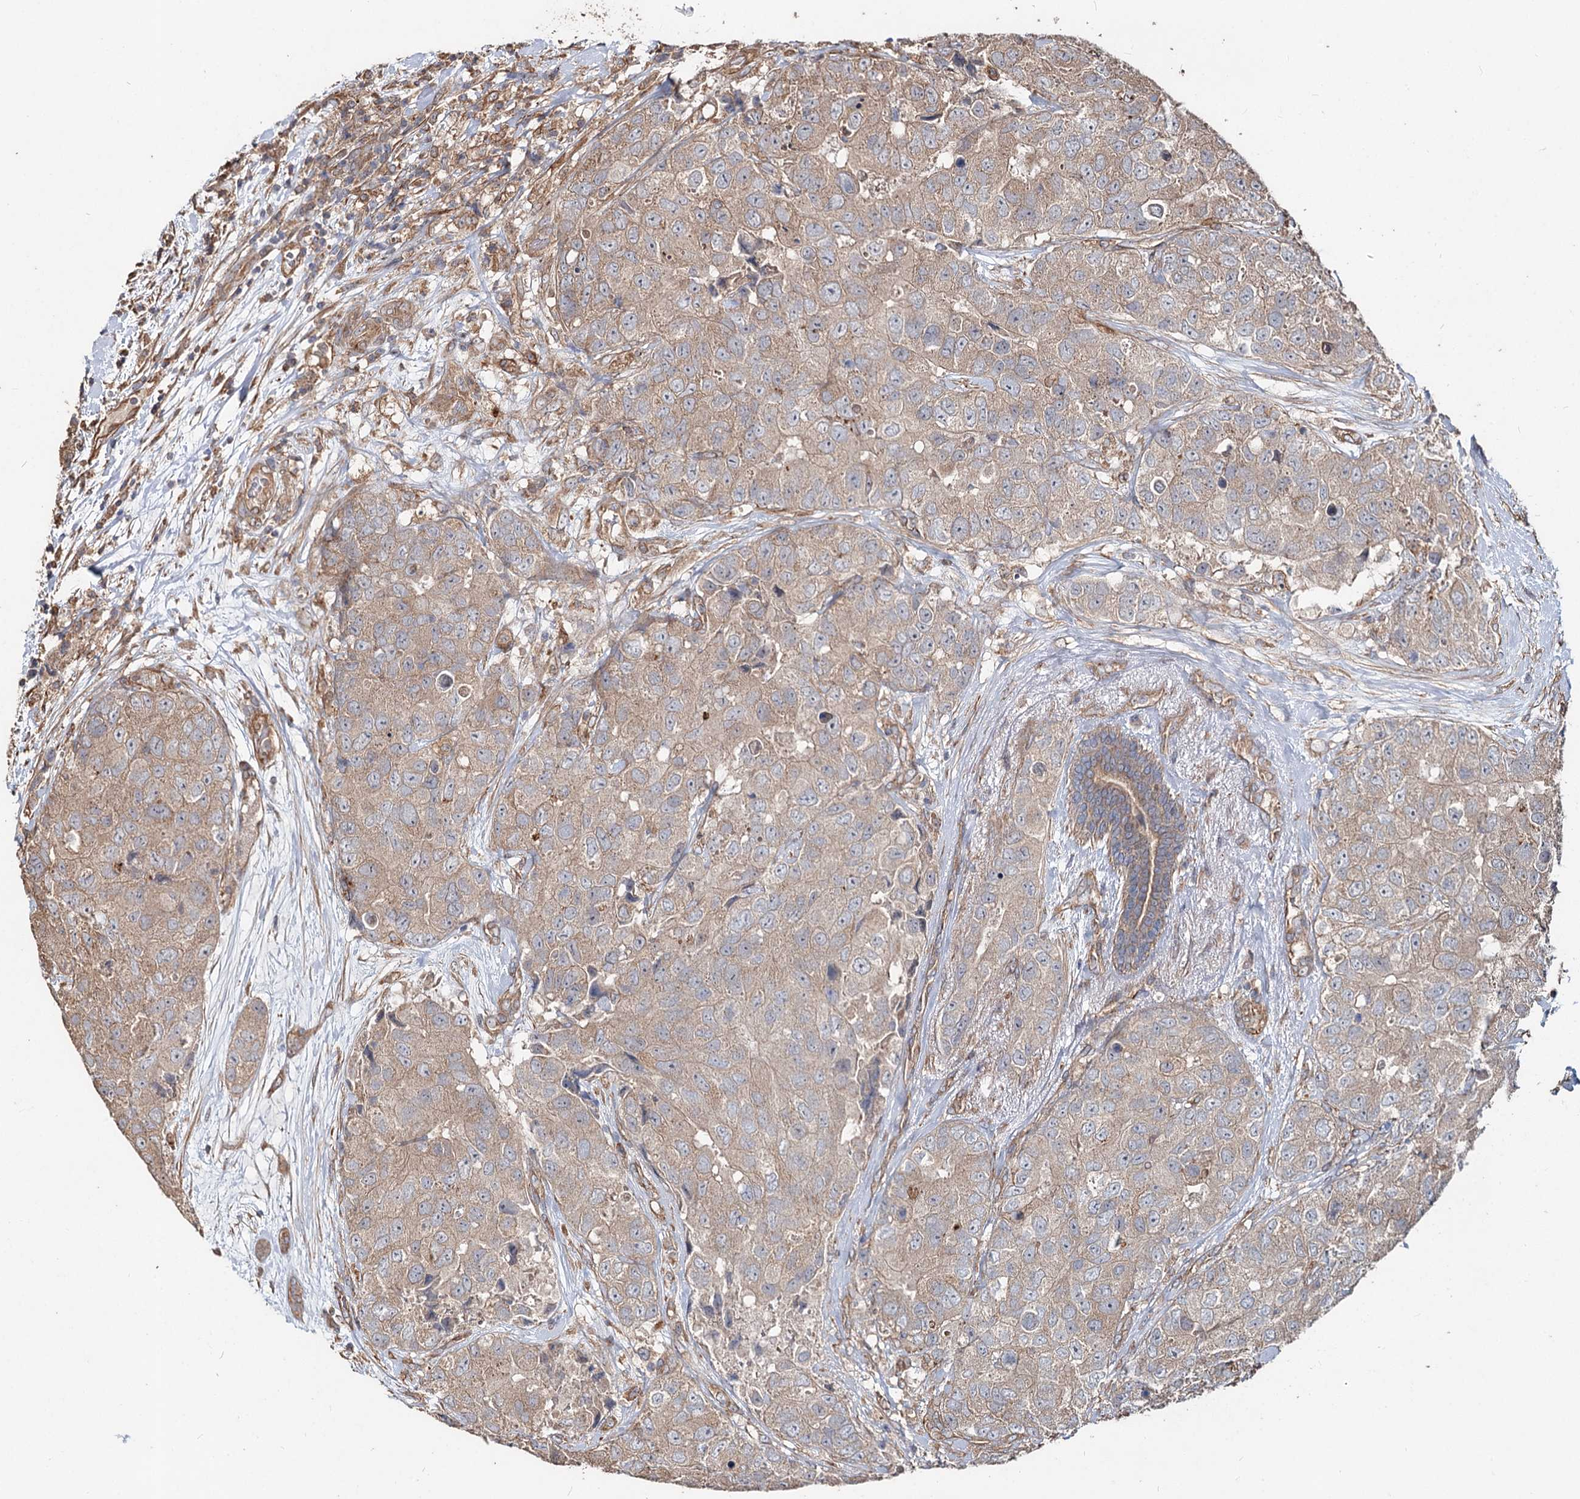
{"staining": {"intensity": "weak", "quantity": "25%-75%", "location": "cytoplasmic/membranous"}, "tissue": "breast cancer", "cell_type": "Tumor cells", "image_type": "cancer", "snomed": [{"axis": "morphology", "description": "Duct carcinoma"}, {"axis": "topography", "description": "Breast"}], "caption": "Human invasive ductal carcinoma (breast) stained with a protein marker displays weak staining in tumor cells.", "gene": "SPART", "patient": {"sex": "female", "age": 62}}